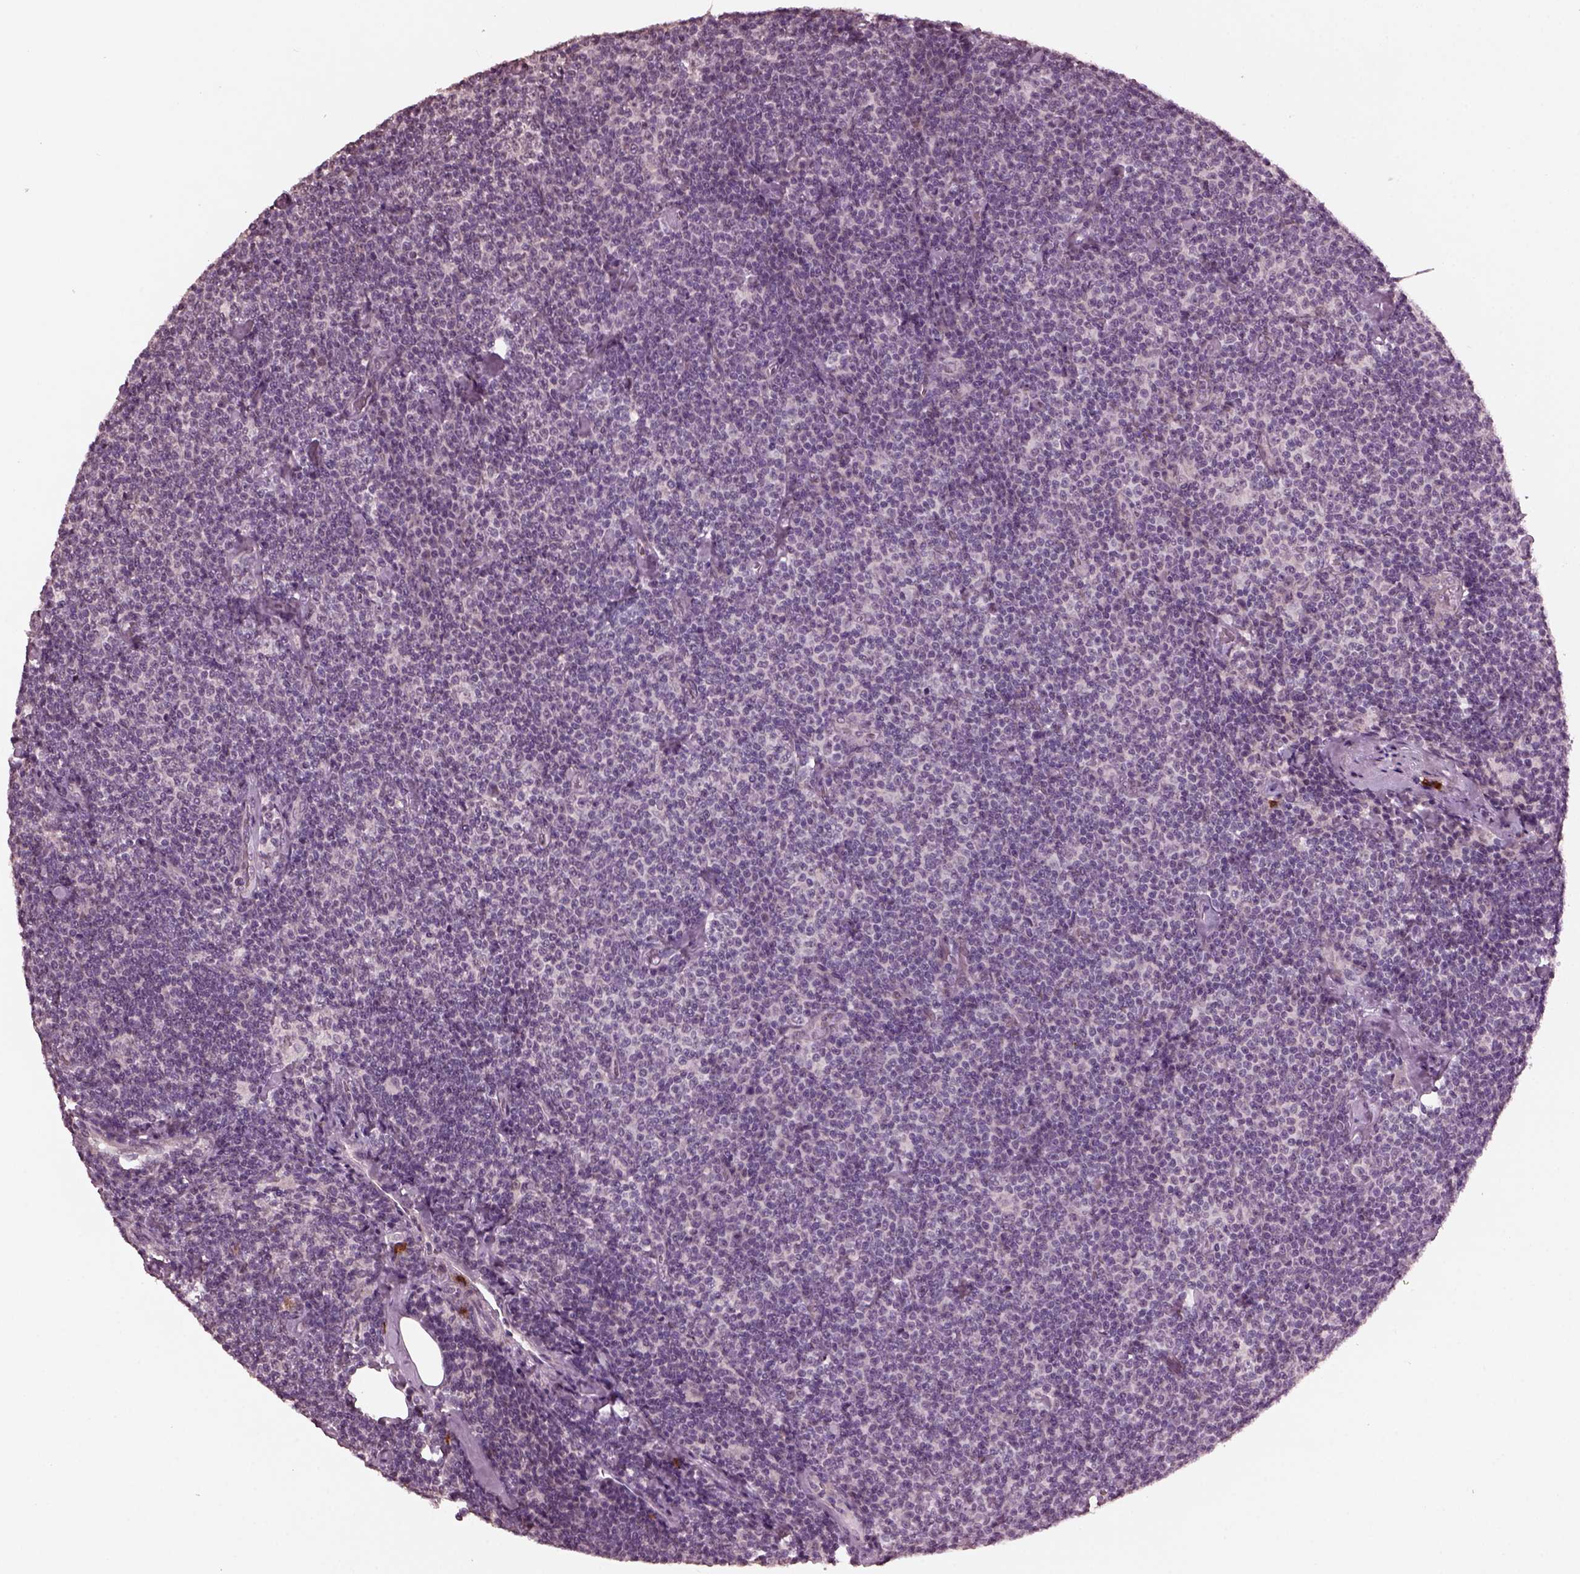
{"staining": {"intensity": "negative", "quantity": "none", "location": "none"}, "tissue": "lymphoma", "cell_type": "Tumor cells", "image_type": "cancer", "snomed": [{"axis": "morphology", "description": "Malignant lymphoma, non-Hodgkin's type, Low grade"}, {"axis": "topography", "description": "Lymph node"}], "caption": "Tumor cells show no significant protein positivity in lymphoma. The staining is performed using DAB brown chromogen with nuclei counter-stained in using hematoxylin.", "gene": "IL18RAP", "patient": {"sex": "male", "age": 81}}